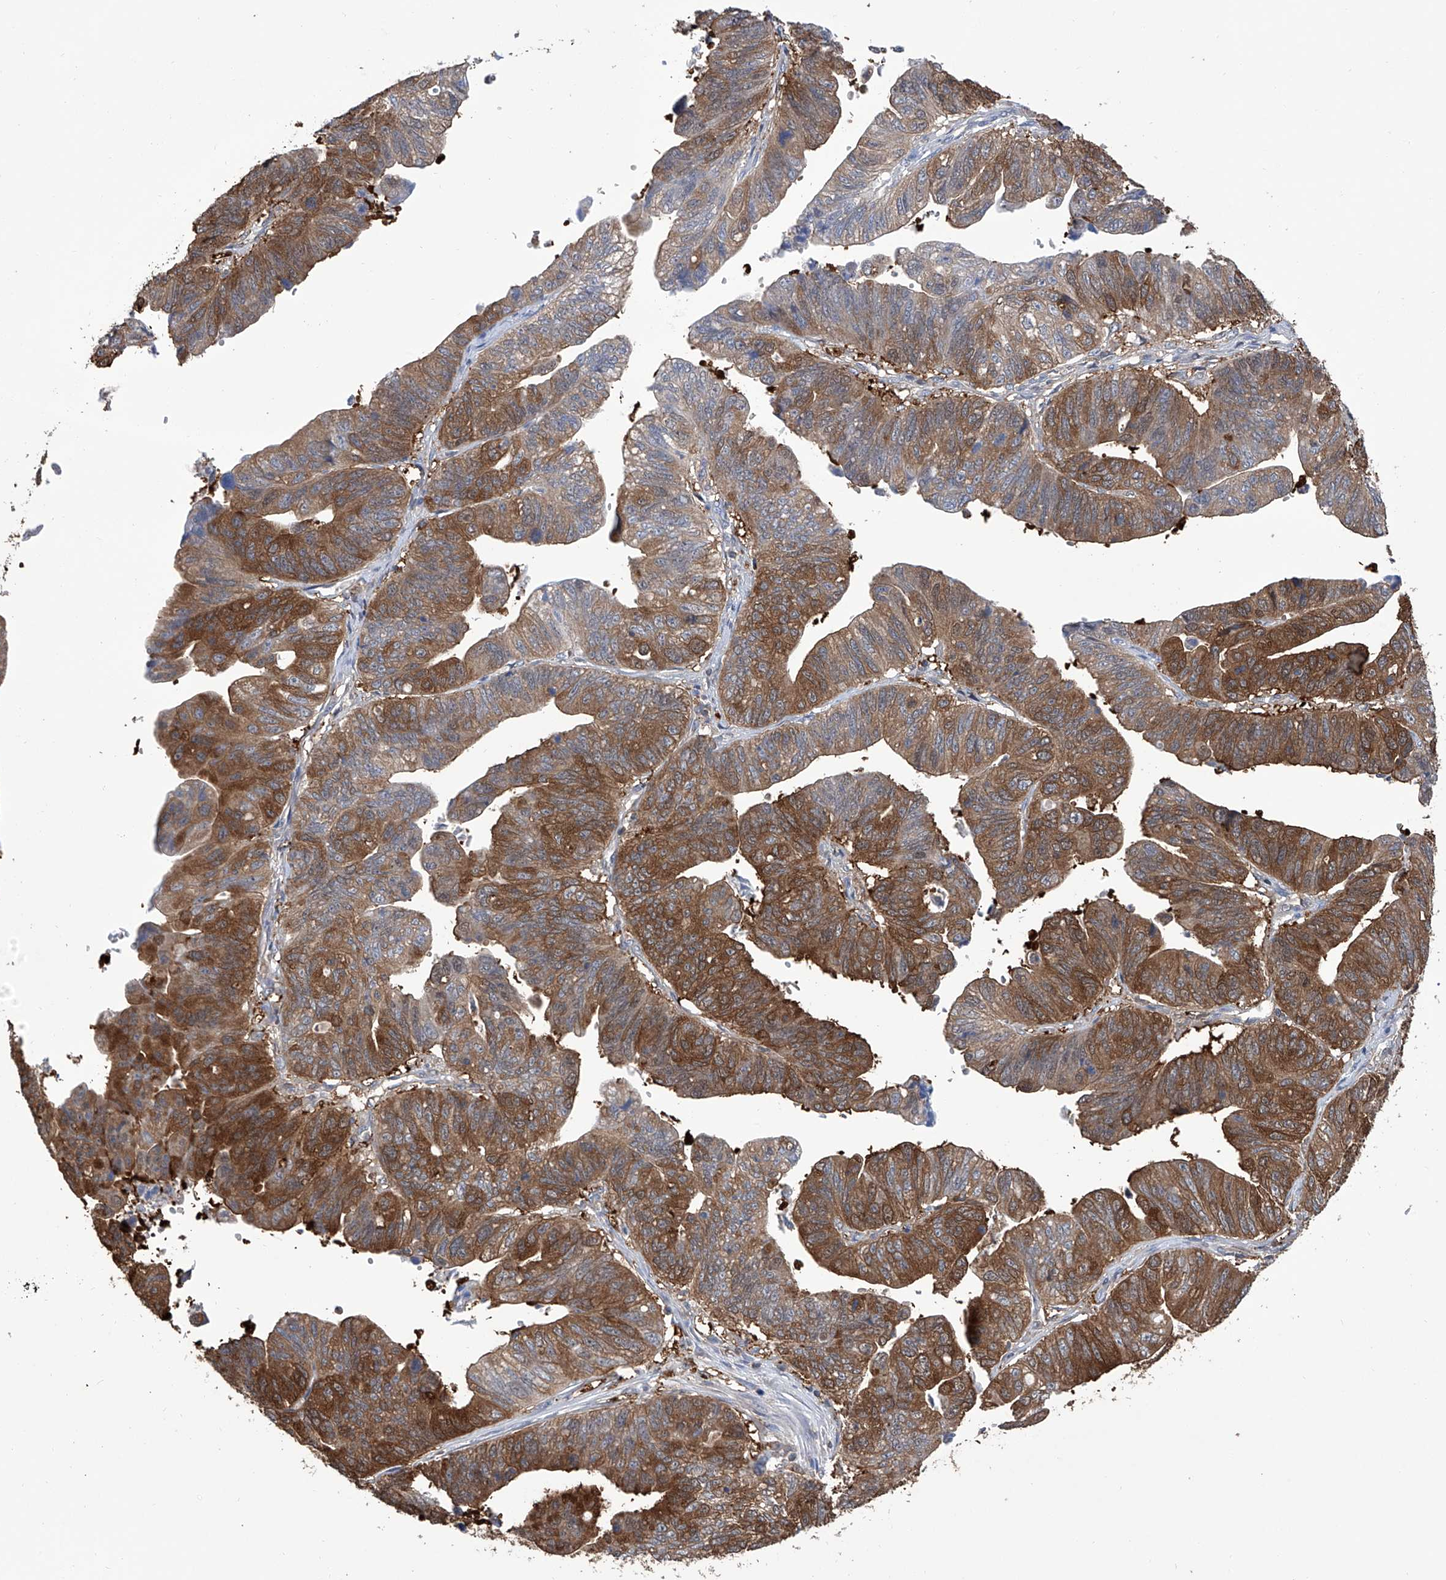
{"staining": {"intensity": "moderate", "quantity": ">75%", "location": "cytoplasmic/membranous"}, "tissue": "stomach cancer", "cell_type": "Tumor cells", "image_type": "cancer", "snomed": [{"axis": "morphology", "description": "Adenocarcinoma, NOS"}, {"axis": "topography", "description": "Stomach"}], "caption": "A micrograph of stomach cancer stained for a protein exhibits moderate cytoplasmic/membranous brown staining in tumor cells. (IHC, brightfield microscopy, high magnification).", "gene": "NUDT17", "patient": {"sex": "male", "age": 59}}